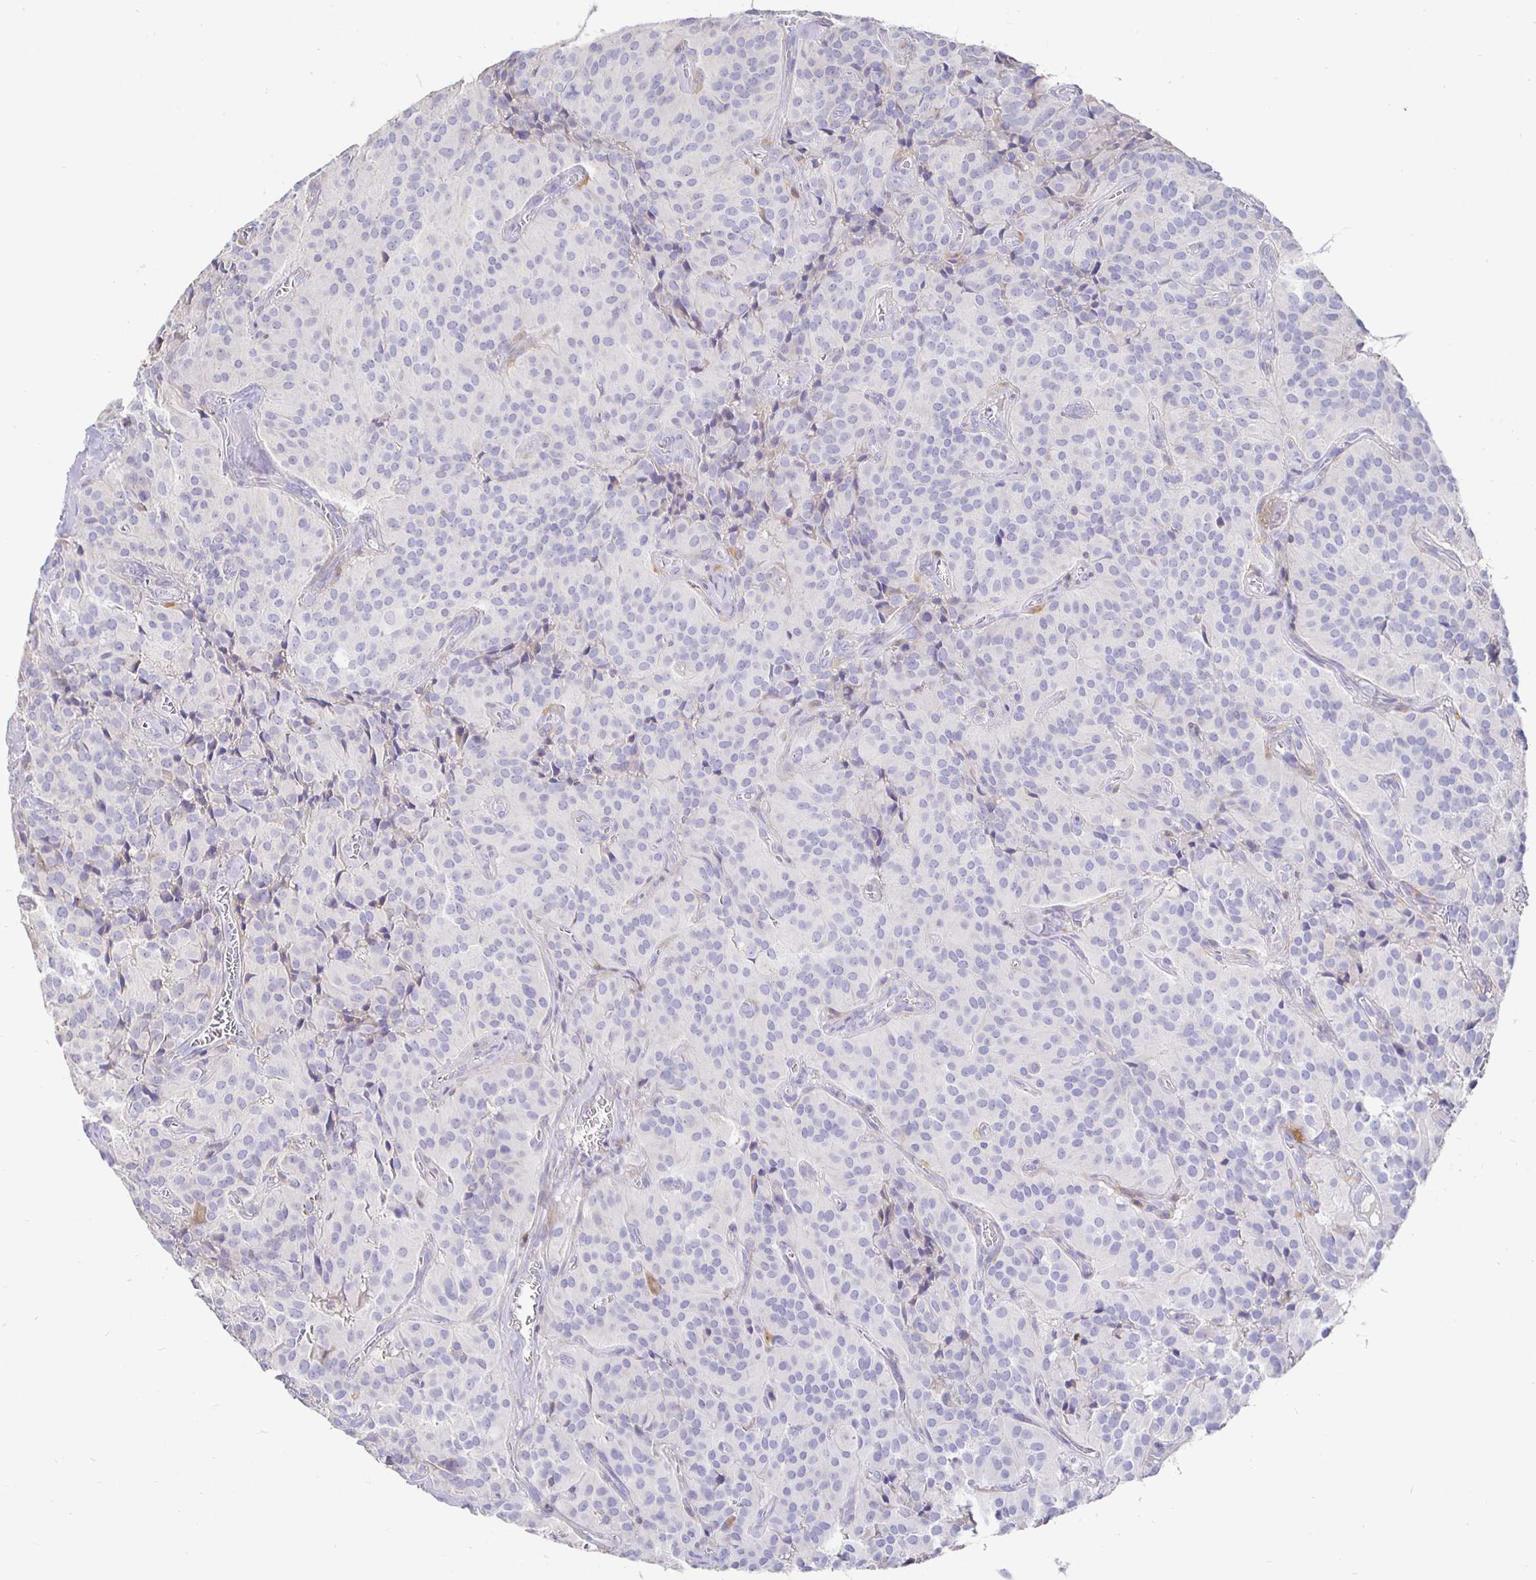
{"staining": {"intensity": "negative", "quantity": "none", "location": "none"}, "tissue": "glioma", "cell_type": "Tumor cells", "image_type": "cancer", "snomed": [{"axis": "morphology", "description": "Glioma, malignant, Low grade"}, {"axis": "topography", "description": "Brain"}], "caption": "Immunohistochemistry (IHC) micrograph of neoplastic tissue: malignant low-grade glioma stained with DAB displays no significant protein expression in tumor cells.", "gene": "CXCR3", "patient": {"sex": "male", "age": 42}}